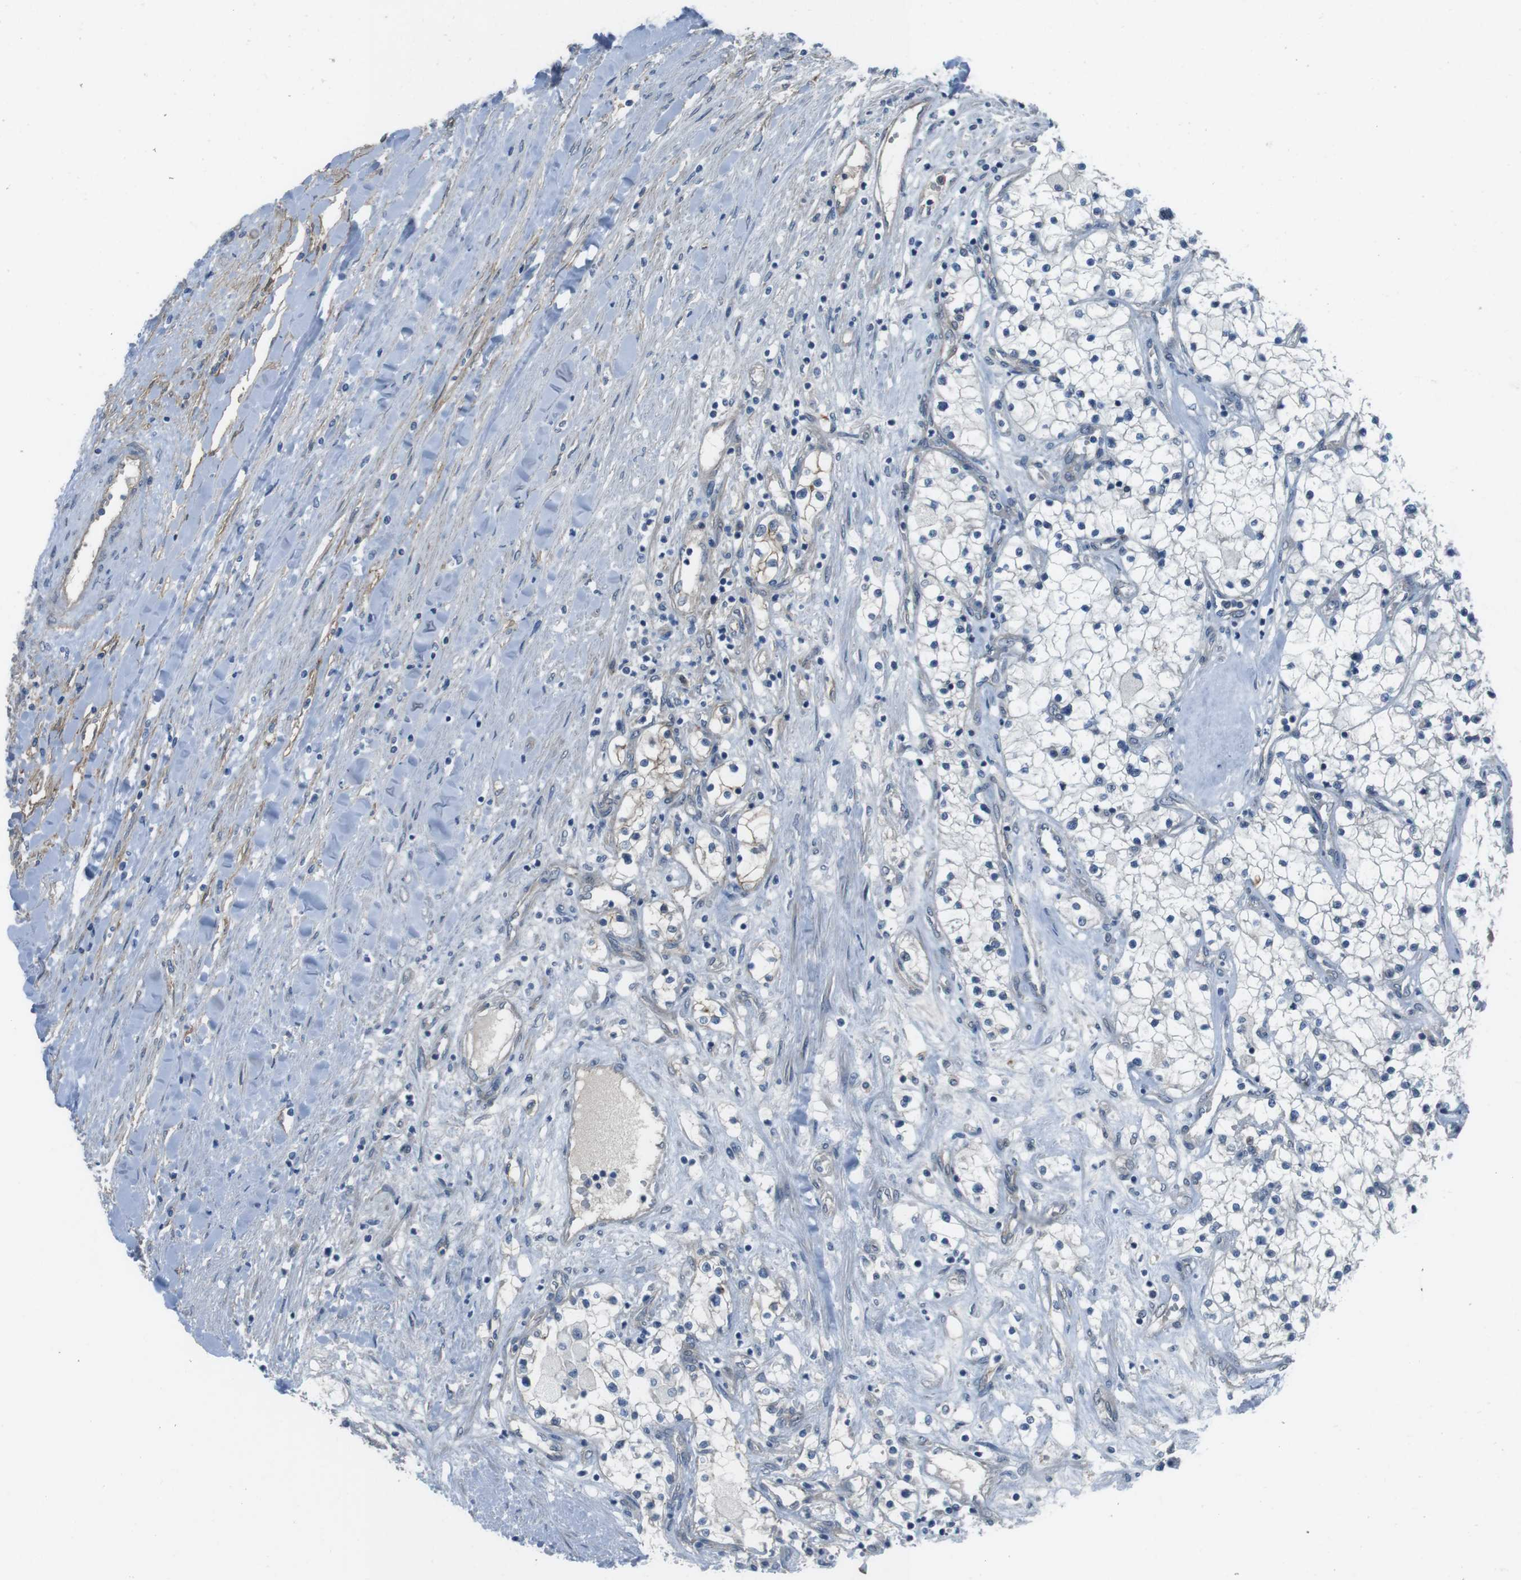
{"staining": {"intensity": "negative", "quantity": "none", "location": "none"}, "tissue": "renal cancer", "cell_type": "Tumor cells", "image_type": "cancer", "snomed": [{"axis": "morphology", "description": "Adenocarcinoma, NOS"}, {"axis": "topography", "description": "Kidney"}], "caption": "High magnification brightfield microscopy of renal cancer stained with DAB (brown) and counterstained with hematoxylin (blue): tumor cells show no significant staining. (Immunohistochemistry, brightfield microscopy, high magnification).", "gene": "ANK2", "patient": {"sex": "male", "age": 68}}